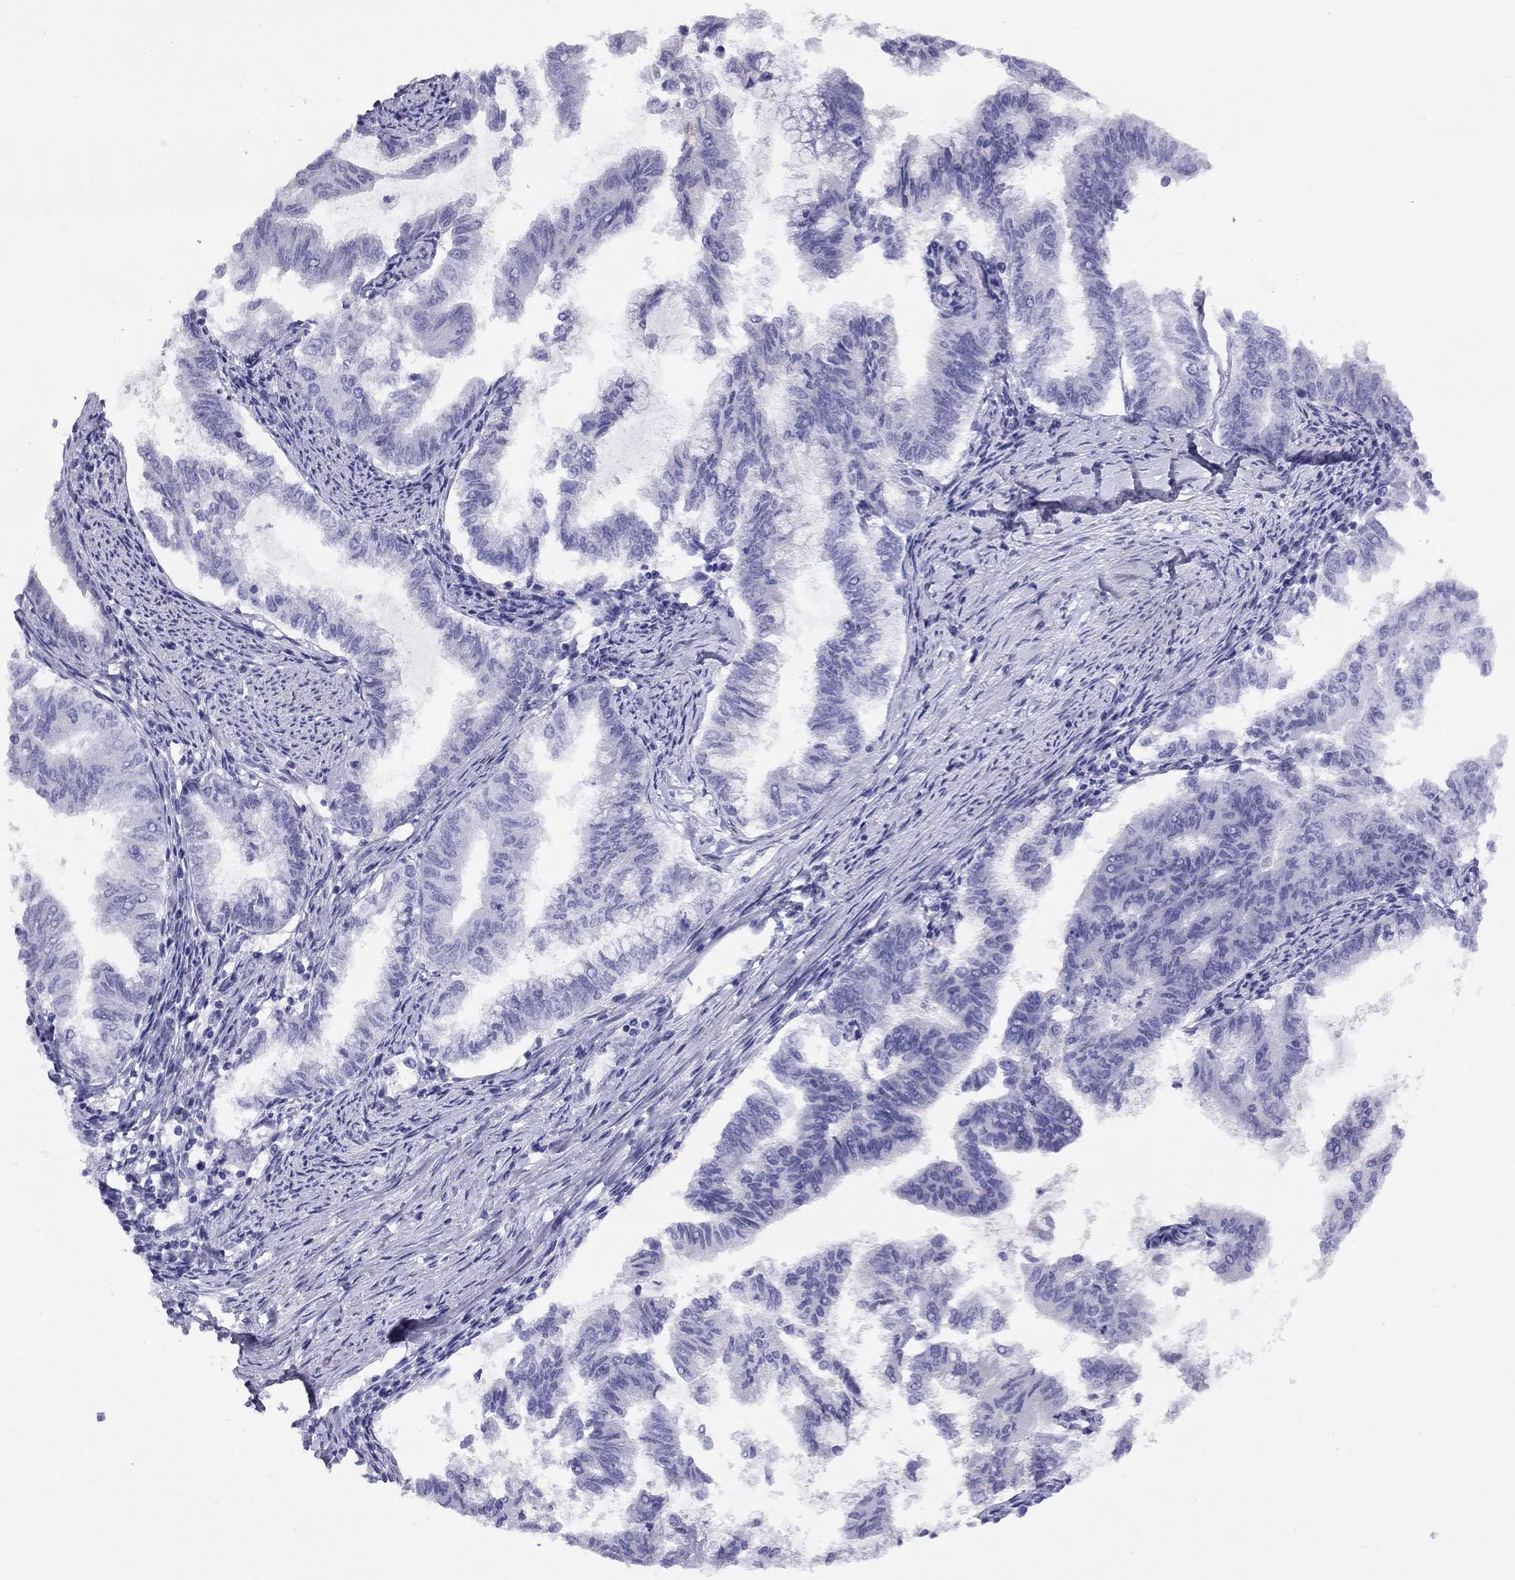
{"staining": {"intensity": "negative", "quantity": "none", "location": "none"}, "tissue": "endometrial cancer", "cell_type": "Tumor cells", "image_type": "cancer", "snomed": [{"axis": "morphology", "description": "Adenocarcinoma, NOS"}, {"axis": "topography", "description": "Endometrium"}], "caption": "Photomicrograph shows no protein expression in tumor cells of adenocarcinoma (endometrial) tissue. (DAB IHC visualized using brightfield microscopy, high magnification).", "gene": "LRIT2", "patient": {"sex": "female", "age": 79}}